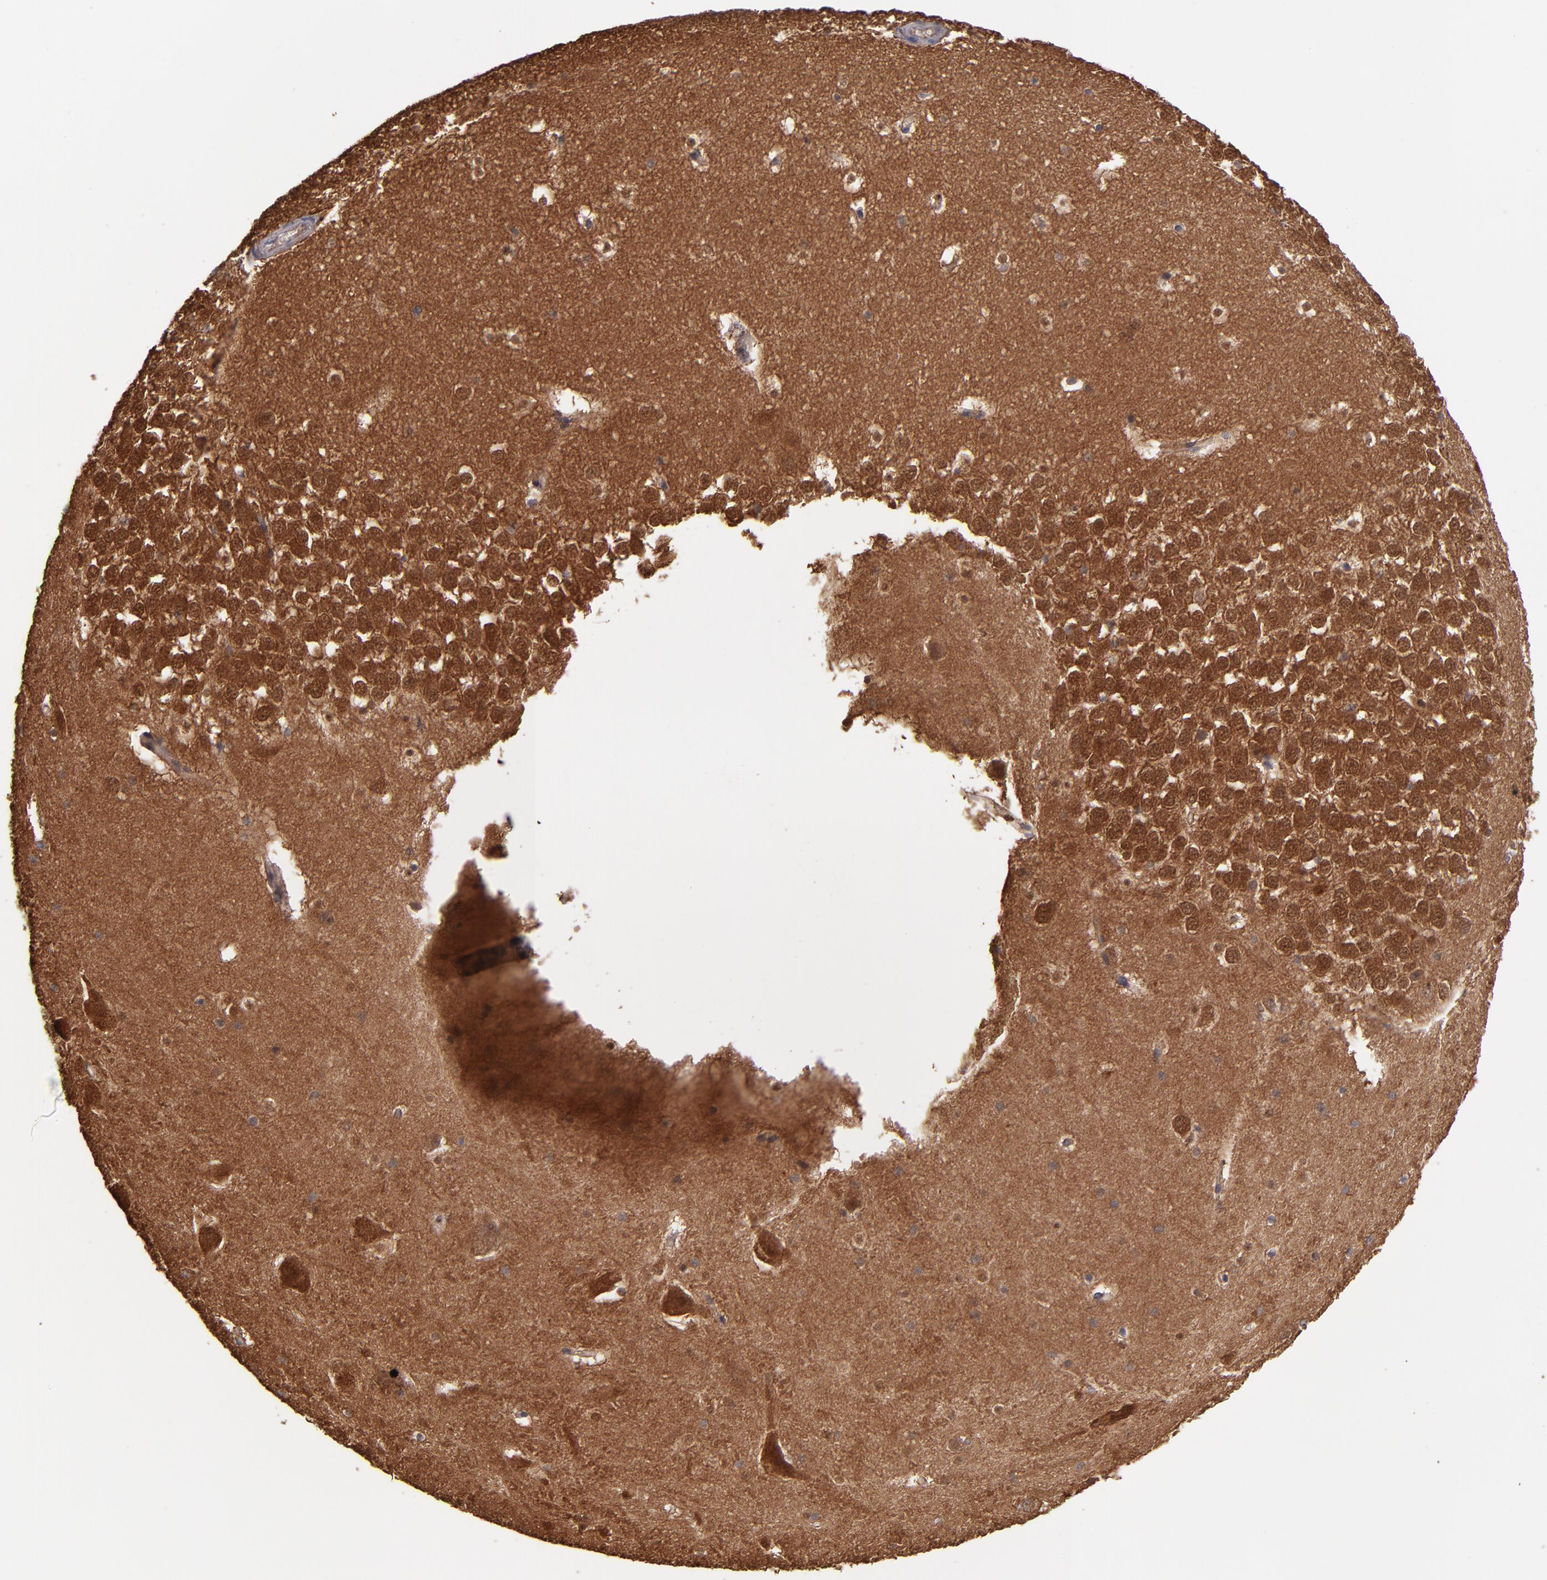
{"staining": {"intensity": "negative", "quantity": "none", "location": "none"}, "tissue": "hippocampus", "cell_type": "Glial cells", "image_type": "normal", "snomed": [{"axis": "morphology", "description": "Normal tissue, NOS"}, {"axis": "topography", "description": "Hippocampus"}], "caption": "This is a histopathology image of IHC staining of benign hippocampus, which shows no positivity in glial cells.", "gene": "GMFB", "patient": {"sex": "male", "age": 45}}